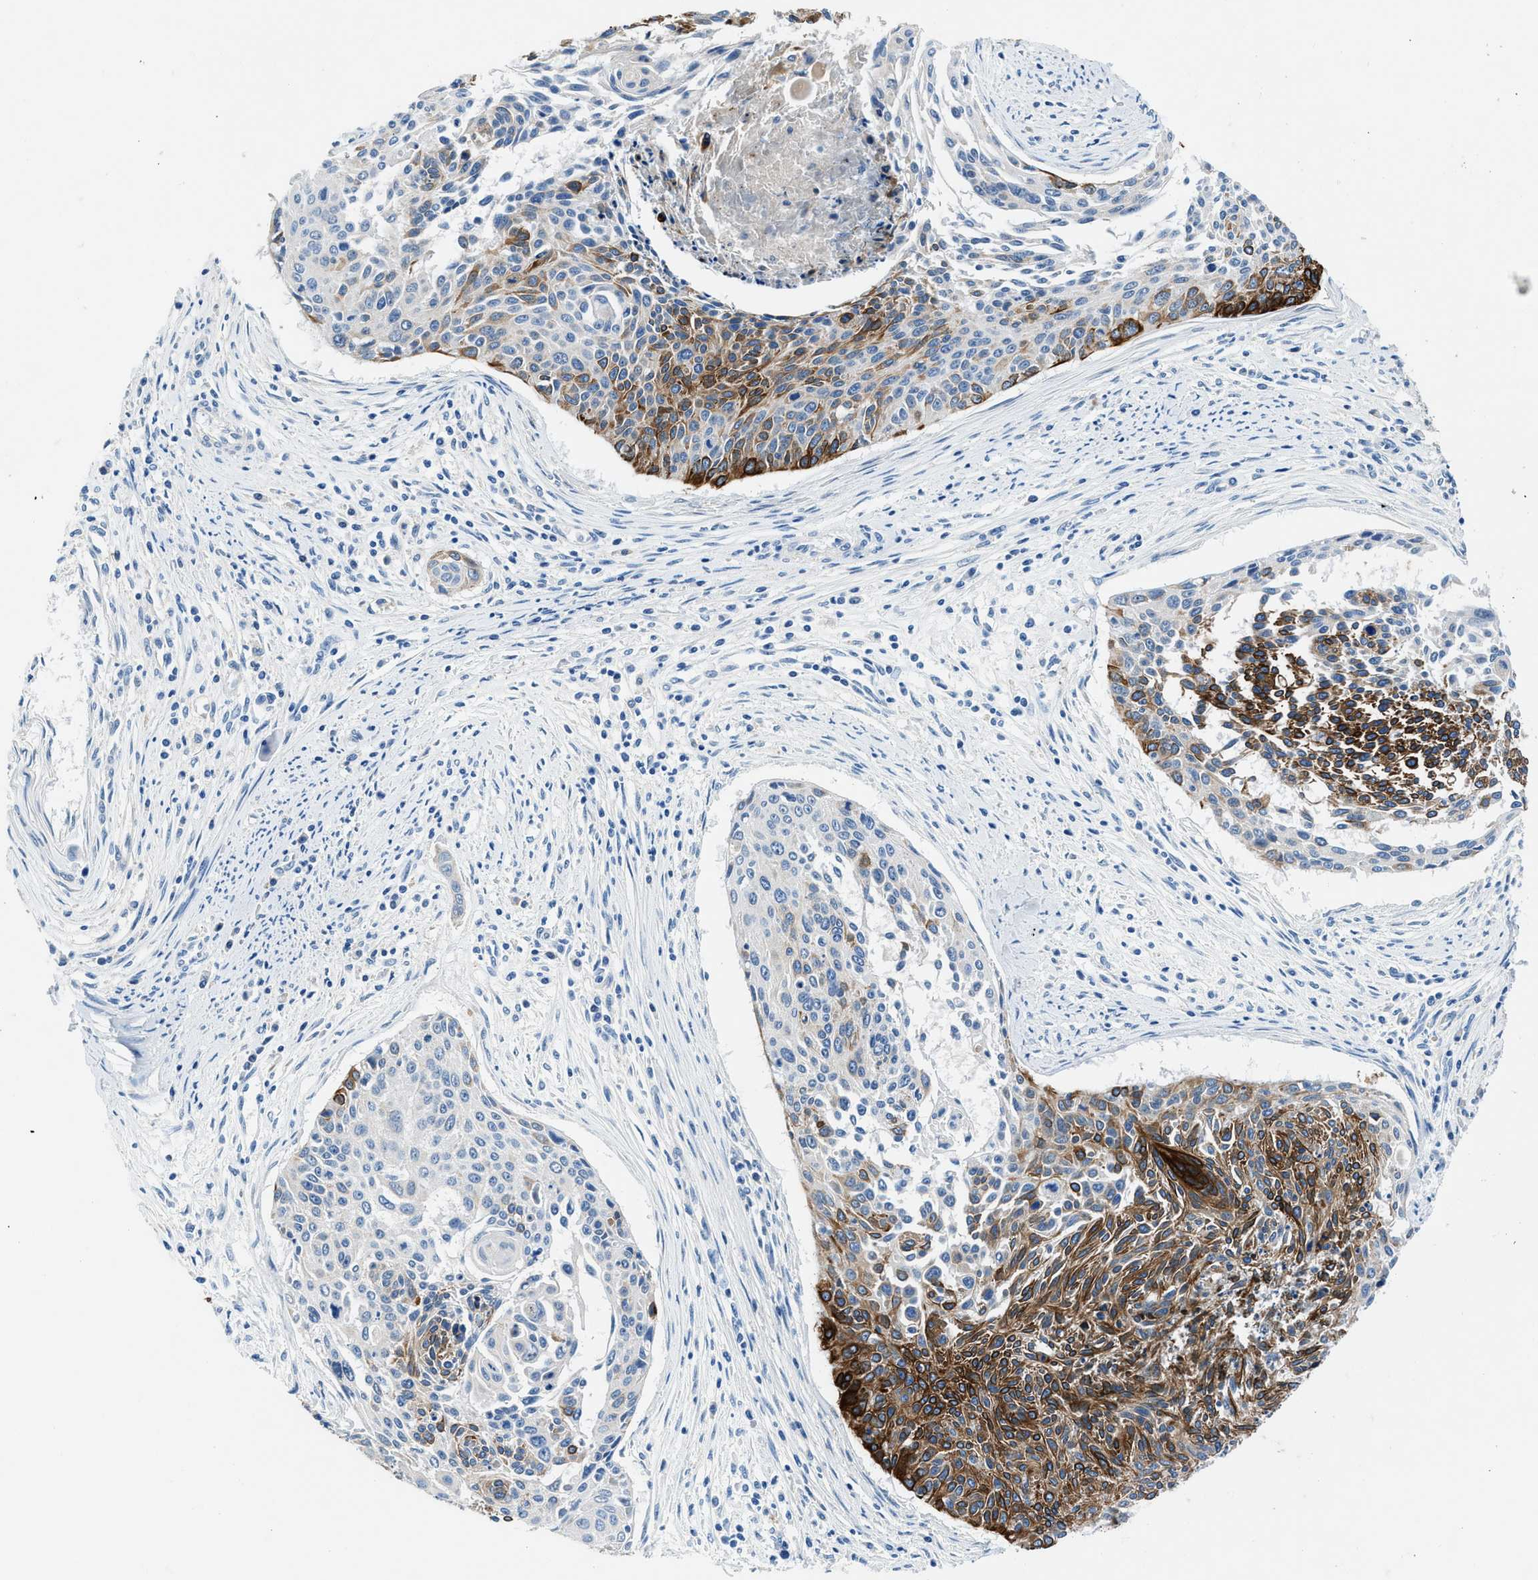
{"staining": {"intensity": "strong", "quantity": "25%-75%", "location": "cytoplasmic/membranous"}, "tissue": "cervical cancer", "cell_type": "Tumor cells", "image_type": "cancer", "snomed": [{"axis": "morphology", "description": "Squamous cell carcinoma, NOS"}, {"axis": "topography", "description": "Cervix"}], "caption": "Immunohistochemical staining of human cervical cancer demonstrates strong cytoplasmic/membranous protein expression in about 25%-75% of tumor cells.", "gene": "SLC10A6", "patient": {"sex": "female", "age": 55}}